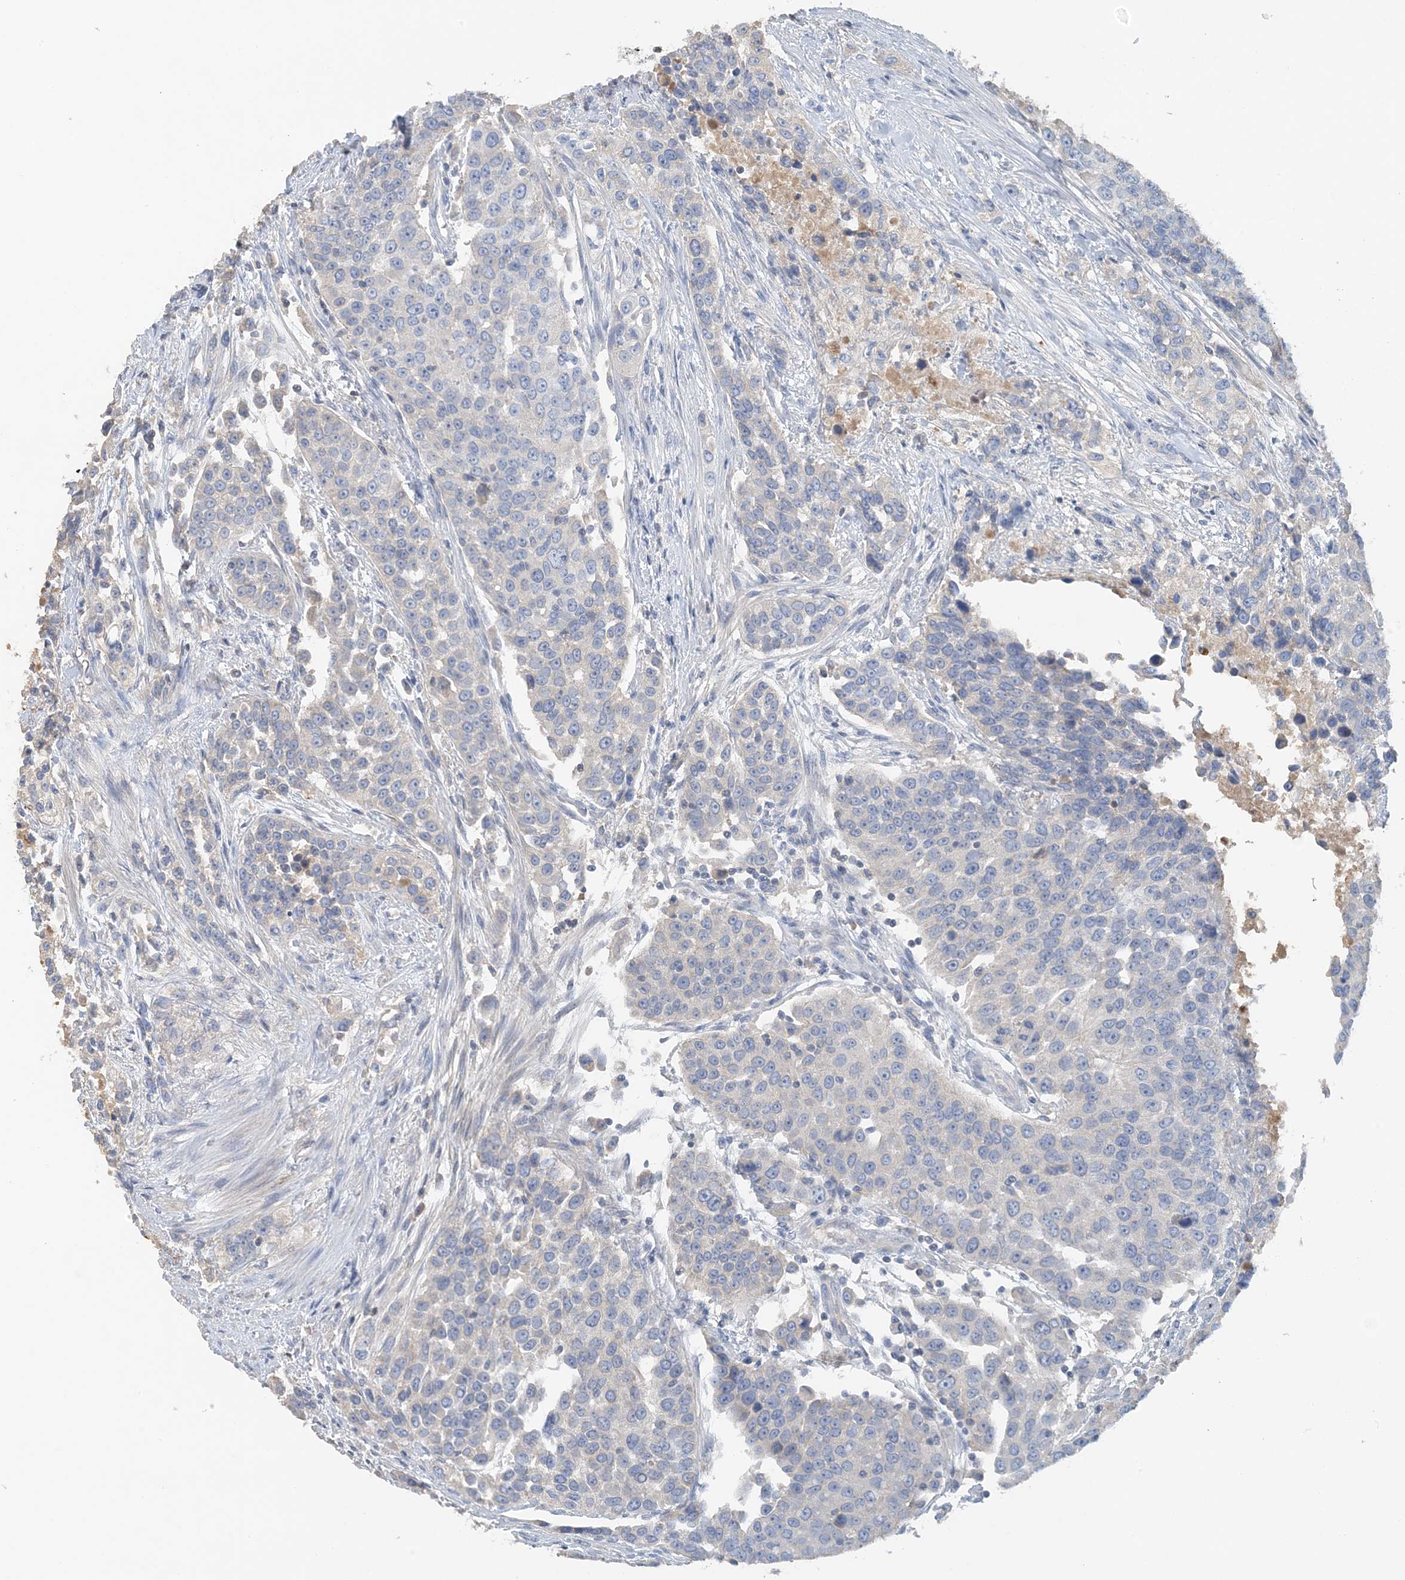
{"staining": {"intensity": "negative", "quantity": "none", "location": "none"}, "tissue": "urothelial cancer", "cell_type": "Tumor cells", "image_type": "cancer", "snomed": [{"axis": "morphology", "description": "Urothelial carcinoma, High grade"}, {"axis": "topography", "description": "Urinary bladder"}], "caption": "Tumor cells show no significant positivity in urothelial cancer.", "gene": "CTRL", "patient": {"sex": "female", "age": 80}}